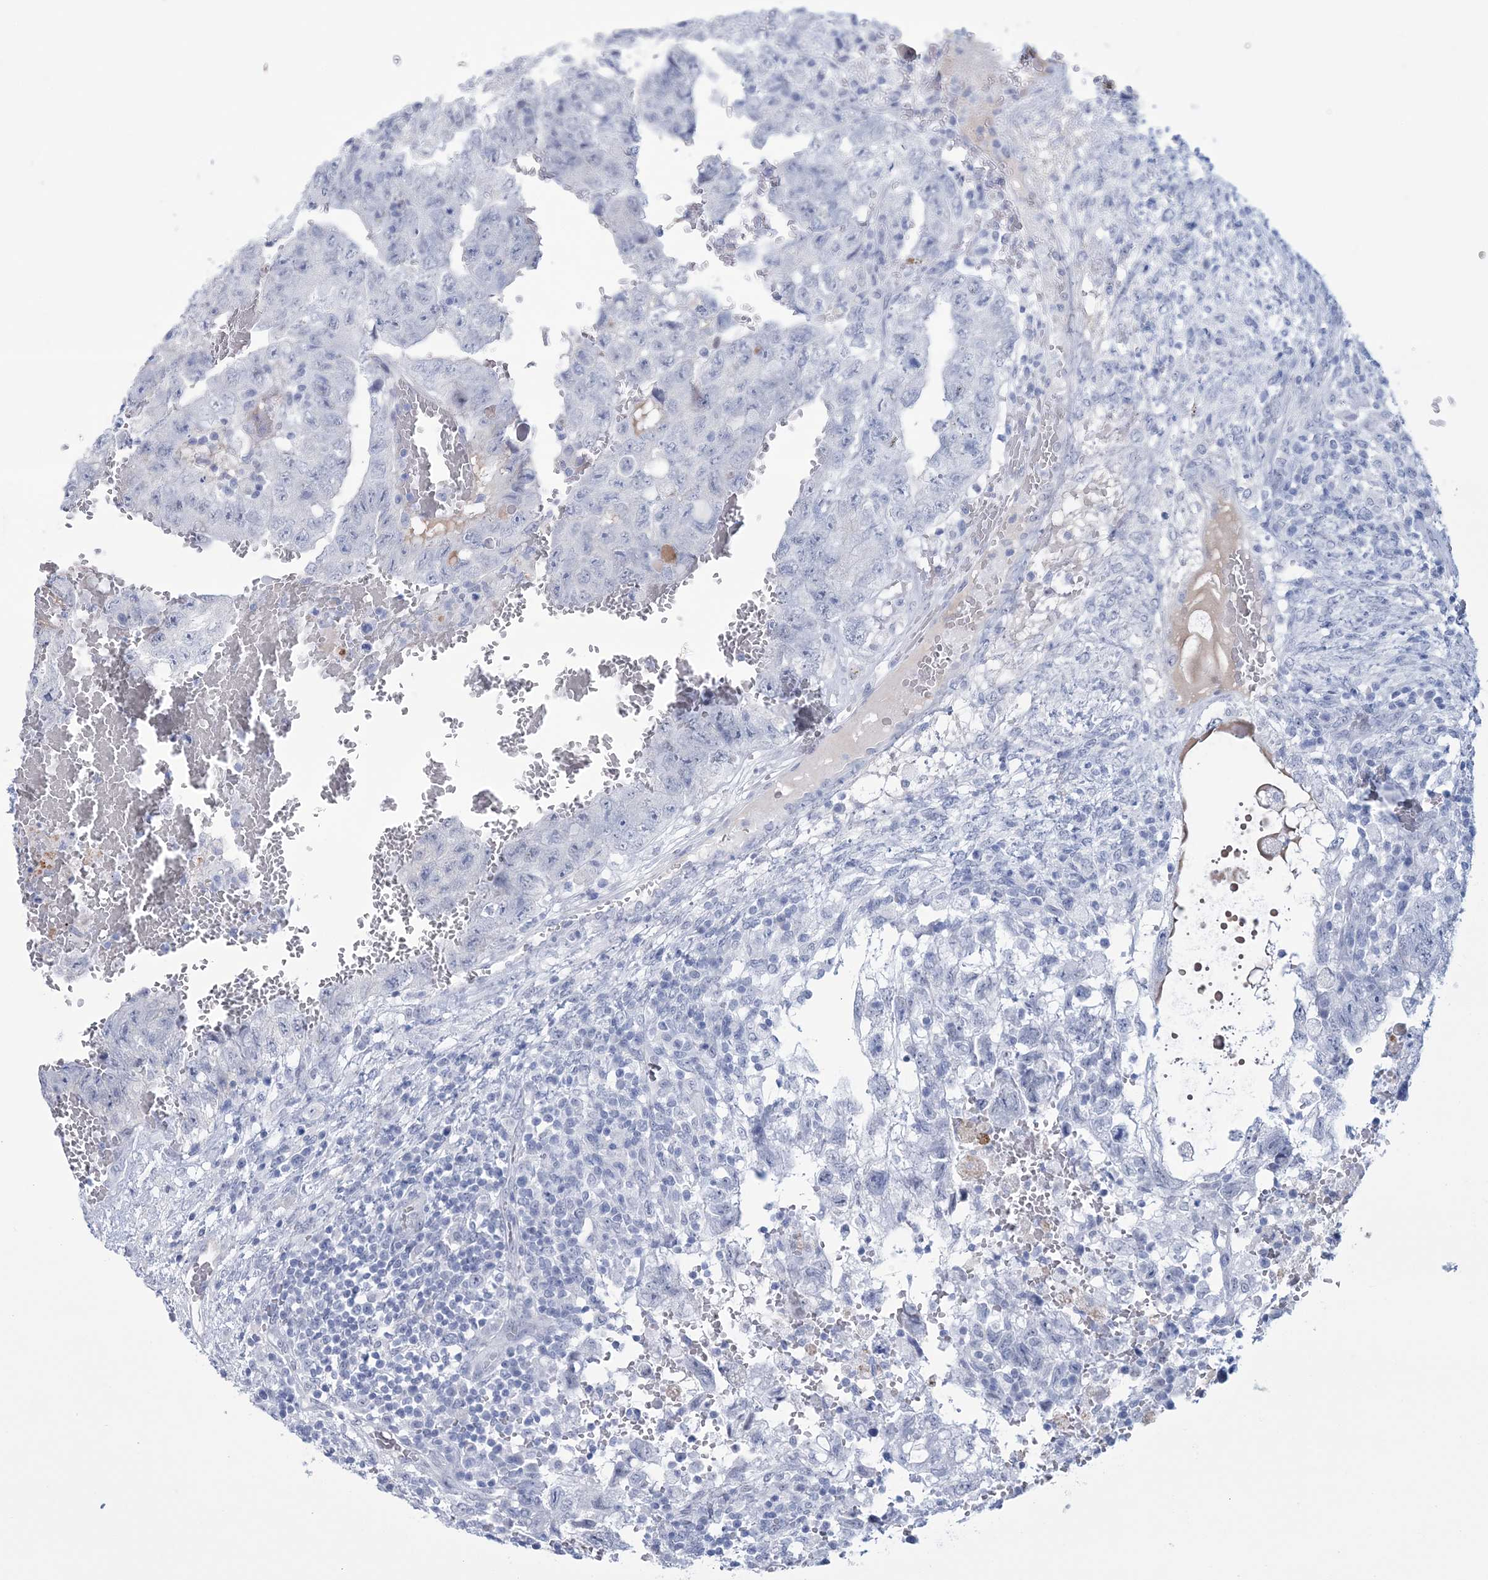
{"staining": {"intensity": "negative", "quantity": "none", "location": "none"}, "tissue": "testis cancer", "cell_type": "Tumor cells", "image_type": "cancer", "snomed": [{"axis": "morphology", "description": "Carcinoma, Embryonal, NOS"}, {"axis": "topography", "description": "Testis"}], "caption": "Immunohistochemistry micrograph of human testis cancer (embryonal carcinoma) stained for a protein (brown), which reveals no staining in tumor cells. Nuclei are stained in blue.", "gene": "DPCD", "patient": {"sex": "male", "age": 36}}